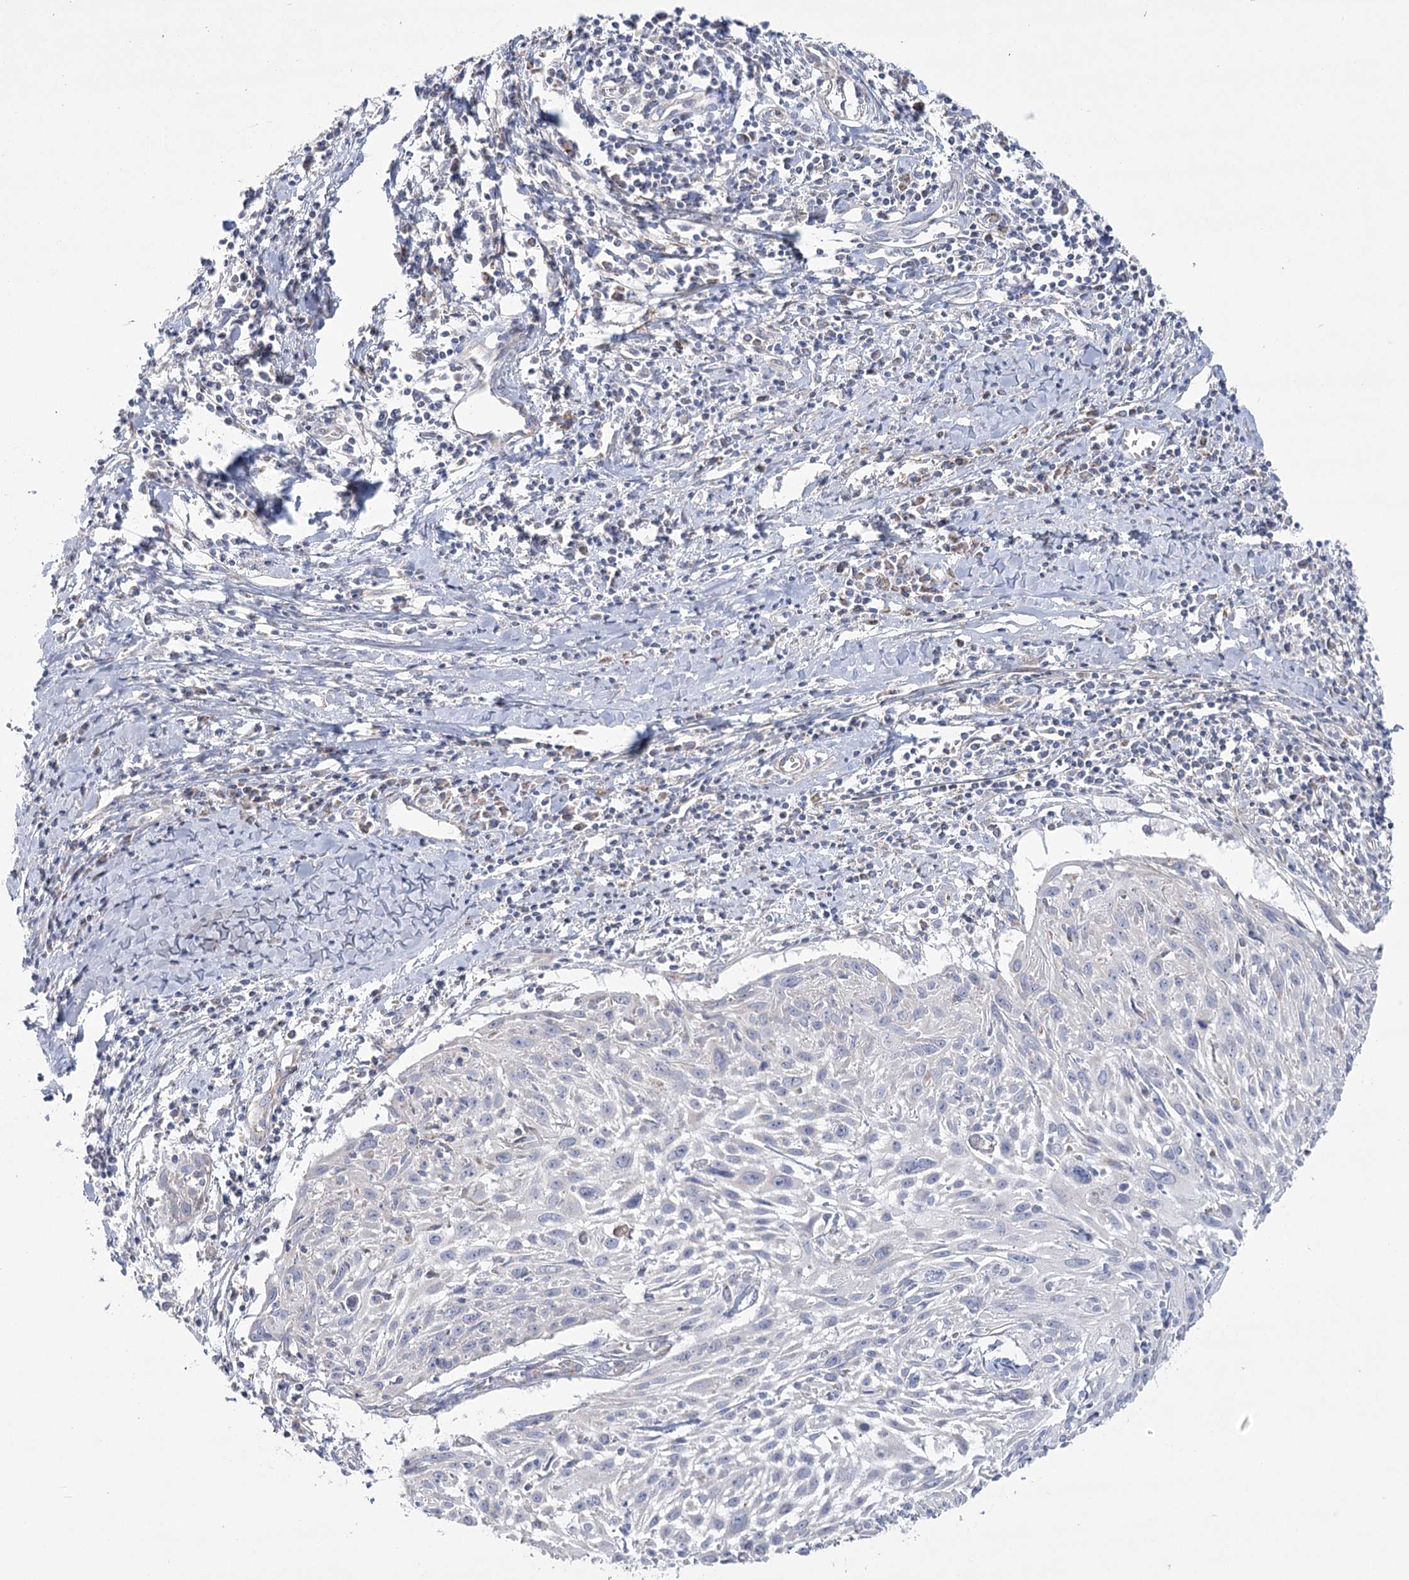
{"staining": {"intensity": "negative", "quantity": "none", "location": "none"}, "tissue": "cervical cancer", "cell_type": "Tumor cells", "image_type": "cancer", "snomed": [{"axis": "morphology", "description": "Squamous cell carcinoma, NOS"}, {"axis": "topography", "description": "Cervix"}], "caption": "This is a image of immunohistochemistry (IHC) staining of cervical cancer (squamous cell carcinoma), which shows no staining in tumor cells. (Stains: DAB immunohistochemistry with hematoxylin counter stain, Microscopy: brightfield microscopy at high magnification).", "gene": "SNX7", "patient": {"sex": "female", "age": 51}}